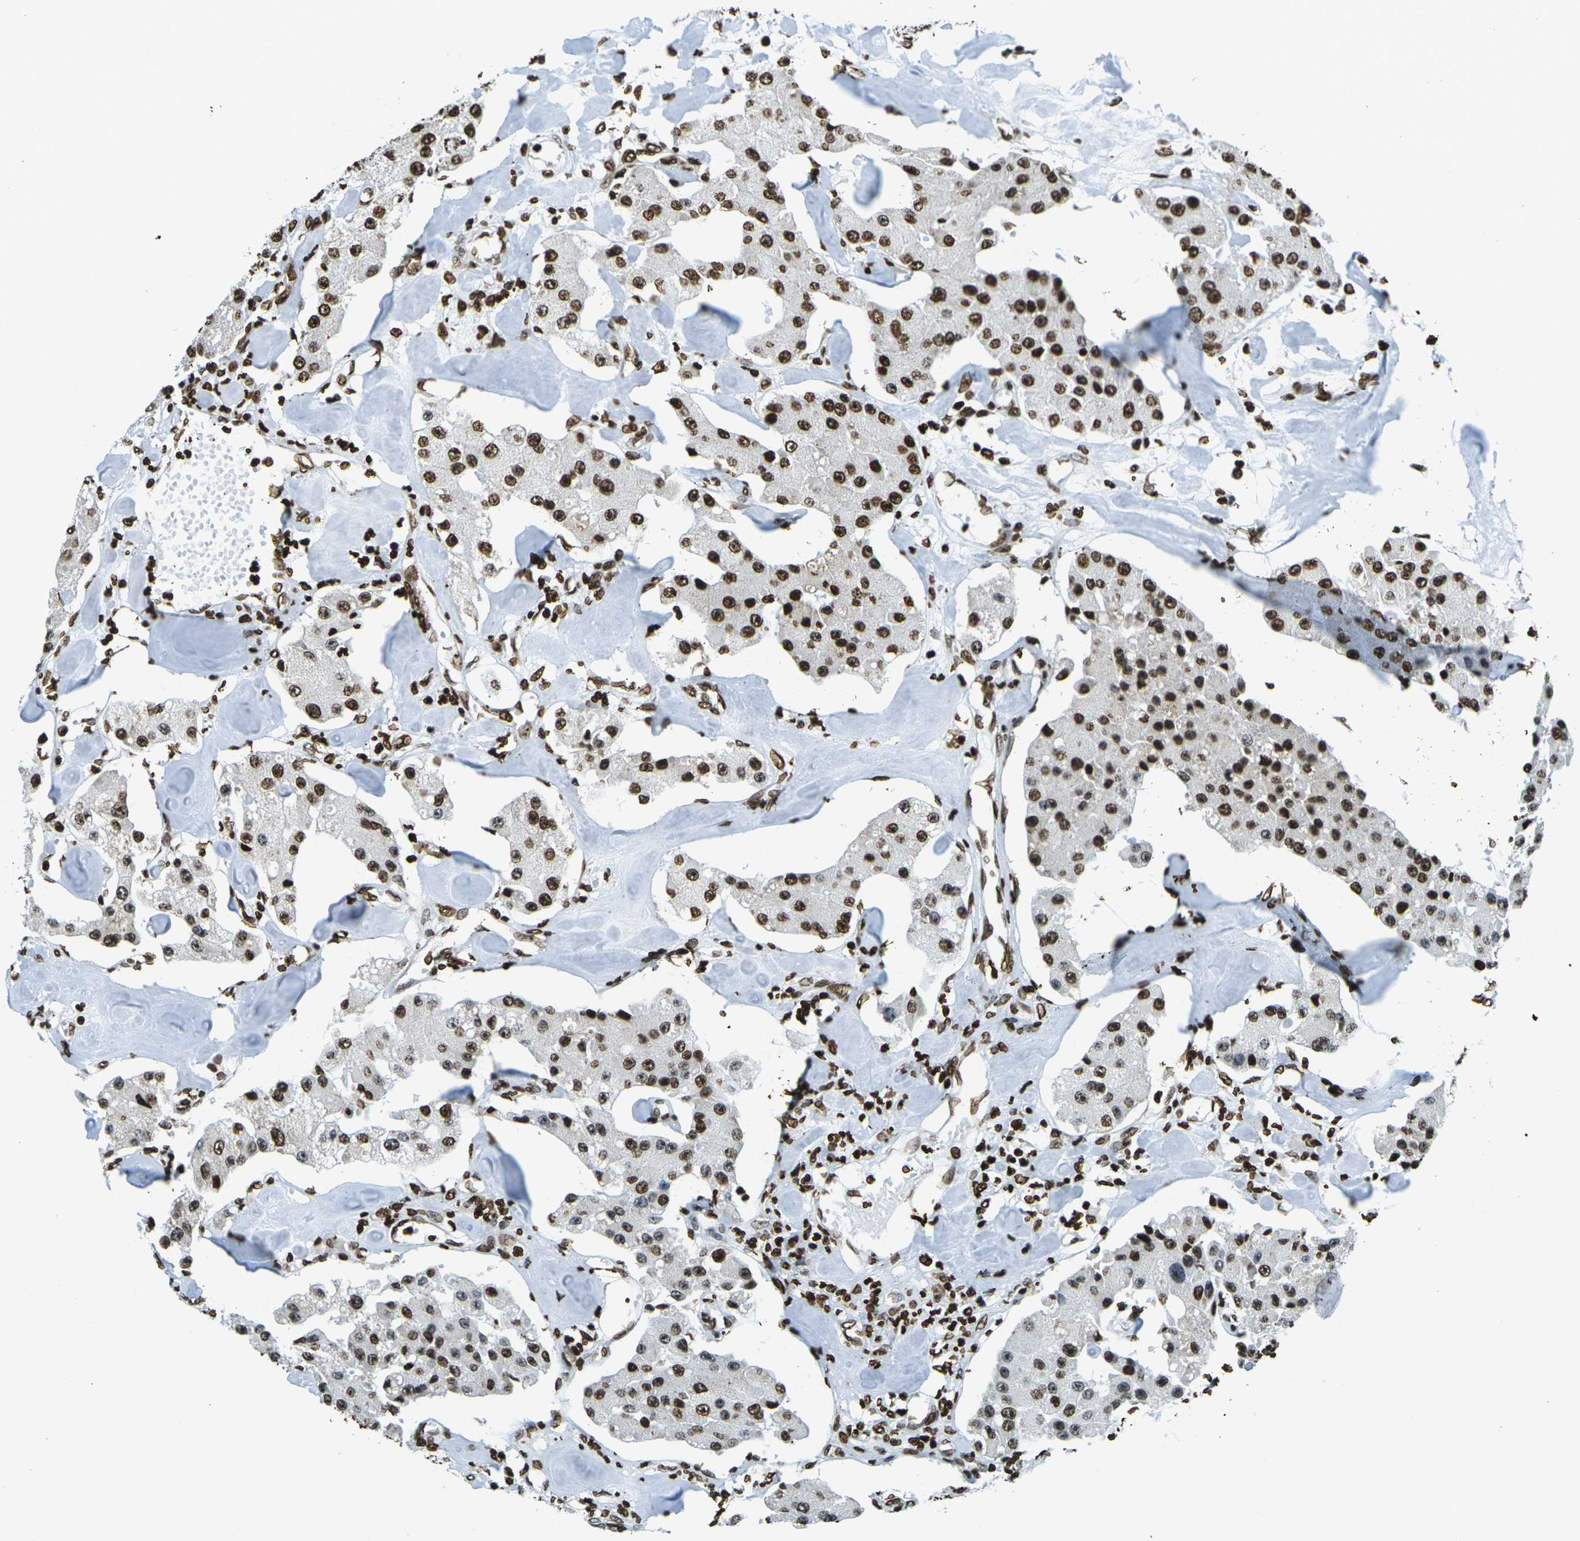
{"staining": {"intensity": "strong", "quantity": ">75%", "location": "nuclear"}, "tissue": "carcinoid", "cell_type": "Tumor cells", "image_type": "cancer", "snomed": [{"axis": "morphology", "description": "Carcinoid, malignant, NOS"}, {"axis": "topography", "description": "Pancreas"}], "caption": "Brown immunohistochemical staining in human carcinoid displays strong nuclear staining in about >75% of tumor cells.", "gene": "H1-2", "patient": {"sex": "male", "age": 41}}